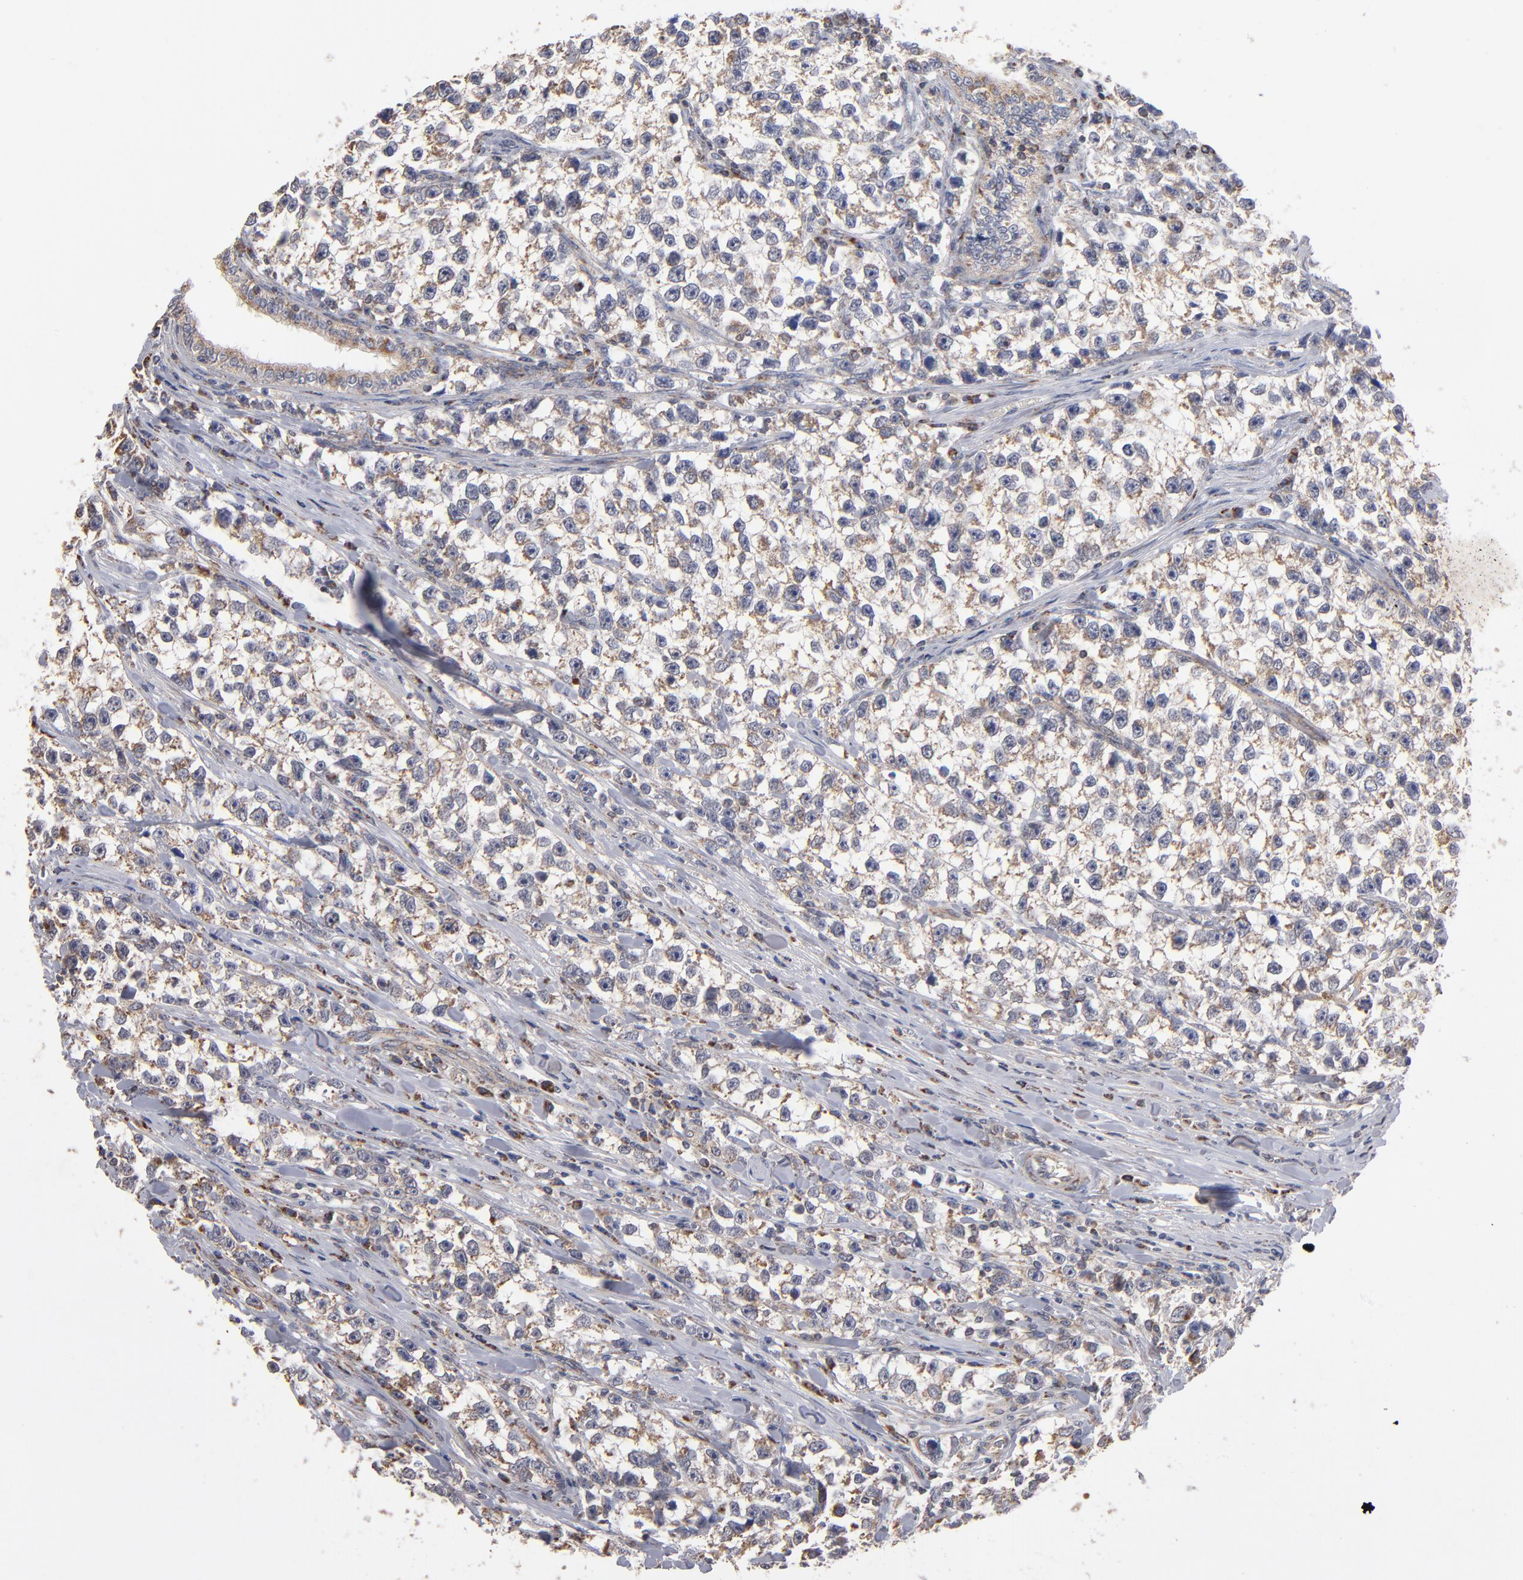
{"staining": {"intensity": "weak", "quantity": ">75%", "location": "cytoplasmic/membranous"}, "tissue": "testis cancer", "cell_type": "Tumor cells", "image_type": "cancer", "snomed": [{"axis": "morphology", "description": "Seminoma, NOS"}, {"axis": "morphology", "description": "Carcinoma, Embryonal, NOS"}, {"axis": "topography", "description": "Testis"}], "caption": "This image shows immunohistochemistry staining of testis cancer, with low weak cytoplasmic/membranous staining in about >75% of tumor cells.", "gene": "MIPOL1", "patient": {"sex": "male", "age": 30}}